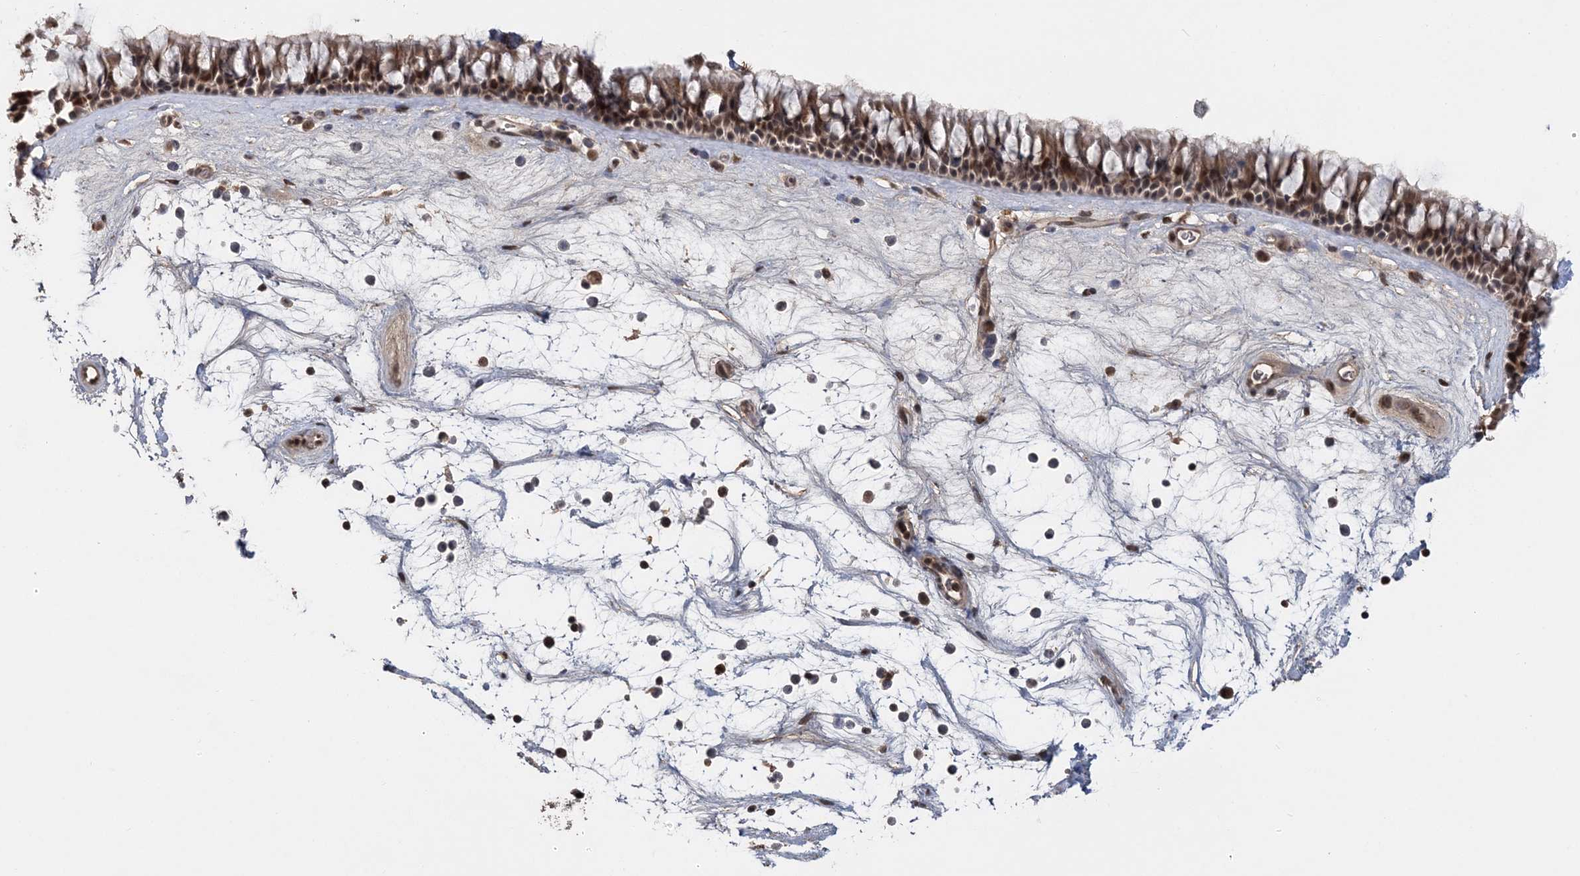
{"staining": {"intensity": "moderate", "quantity": ">75%", "location": "cytoplasmic/membranous,nuclear"}, "tissue": "nasopharynx", "cell_type": "Respiratory epithelial cells", "image_type": "normal", "snomed": [{"axis": "morphology", "description": "Normal tissue, NOS"}, {"axis": "topography", "description": "Nasopharynx"}], "caption": "High-power microscopy captured an immunohistochemistry (IHC) histopathology image of normal nasopharynx, revealing moderate cytoplasmic/membranous,nuclear staining in about >75% of respiratory epithelial cells.", "gene": "TSHZ2", "patient": {"sex": "male", "age": 64}}